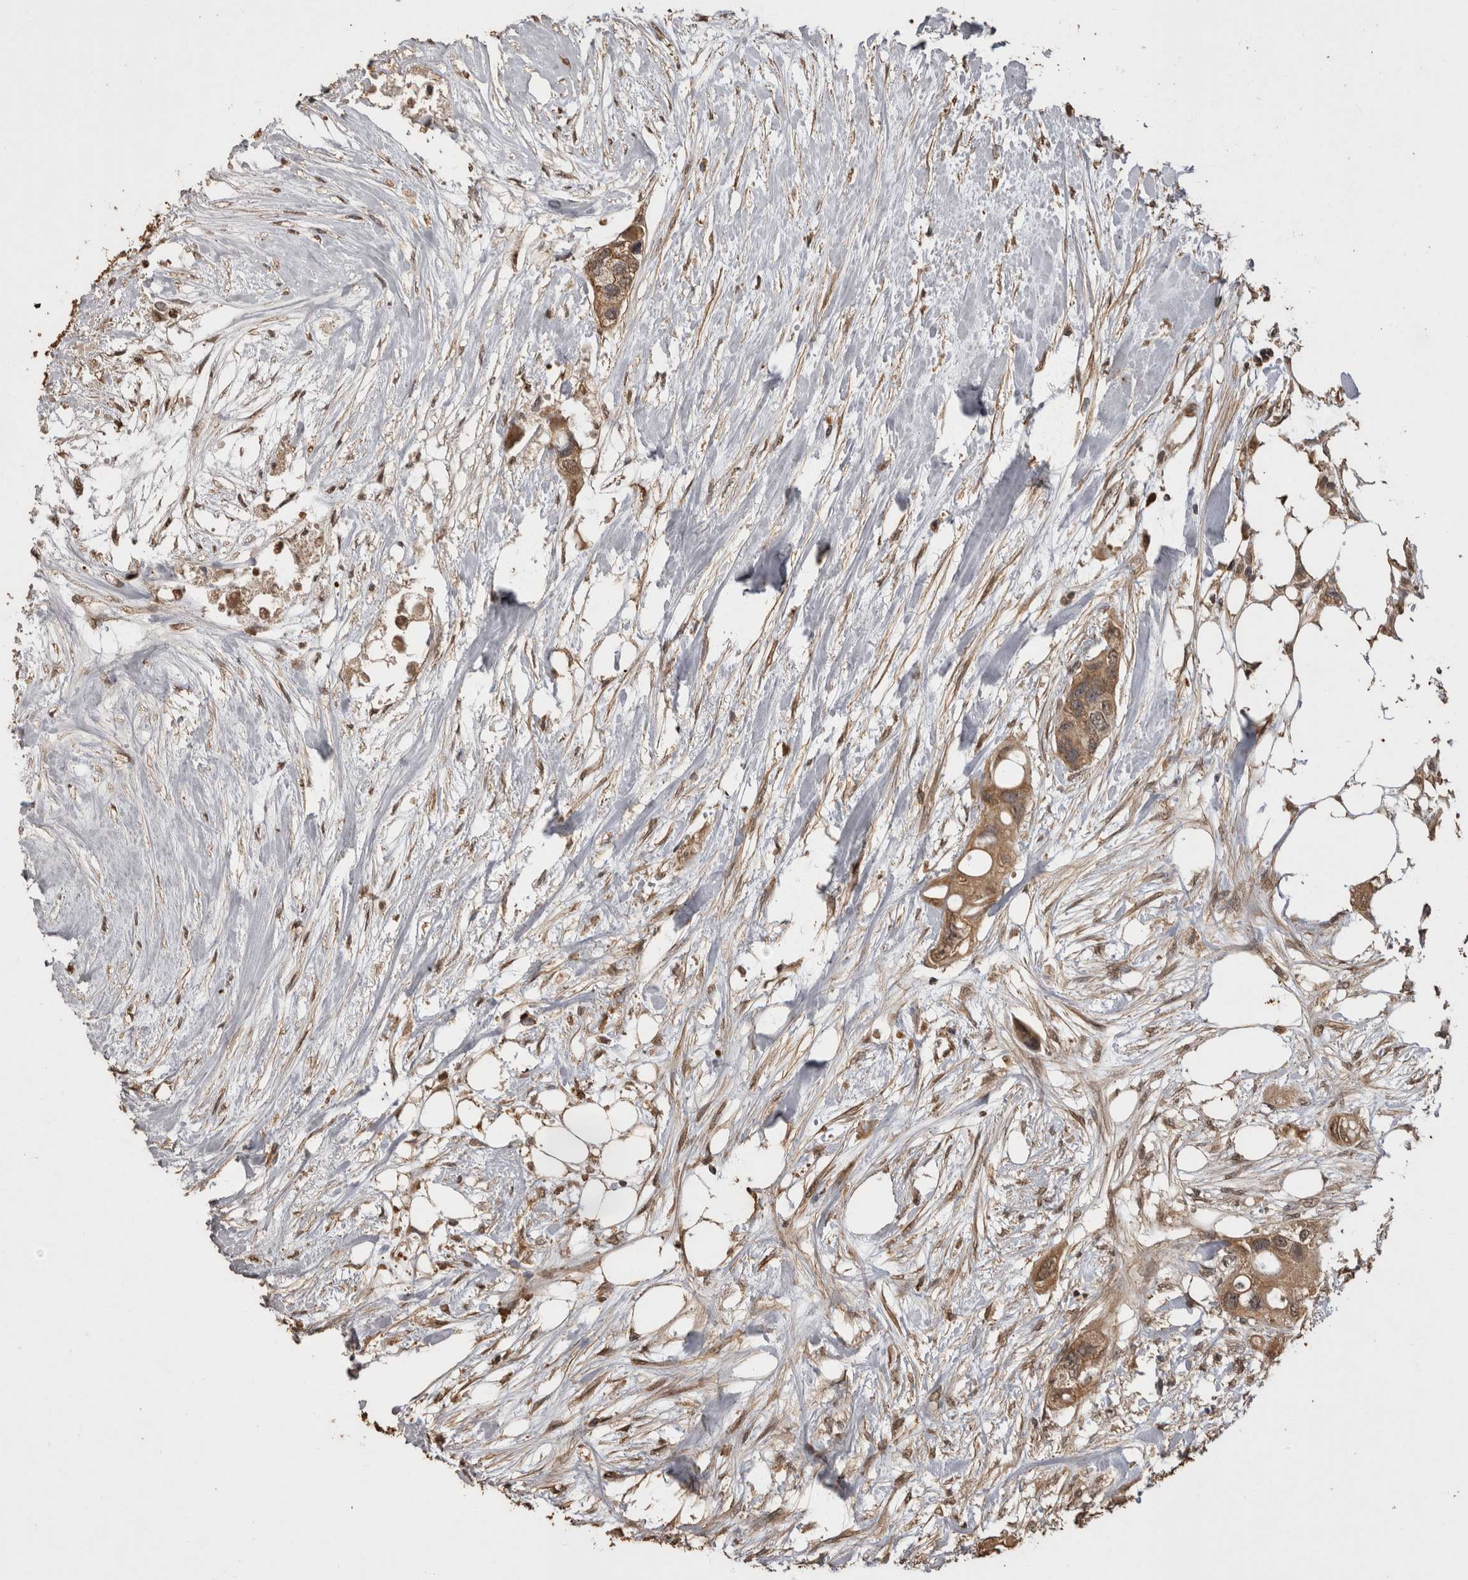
{"staining": {"intensity": "moderate", "quantity": ">75%", "location": "cytoplasmic/membranous"}, "tissue": "colorectal cancer", "cell_type": "Tumor cells", "image_type": "cancer", "snomed": [{"axis": "morphology", "description": "Adenocarcinoma, NOS"}, {"axis": "topography", "description": "Colon"}], "caption": "Protein expression analysis of colorectal cancer (adenocarcinoma) demonstrates moderate cytoplasmic/membranous expression in approximately >75% of tumor cells. The protein of interest is shown in brown color, while the nuclei are stained blue.", "gene": "SOCS5", "patient": {"sex": "female", "age": 57}}